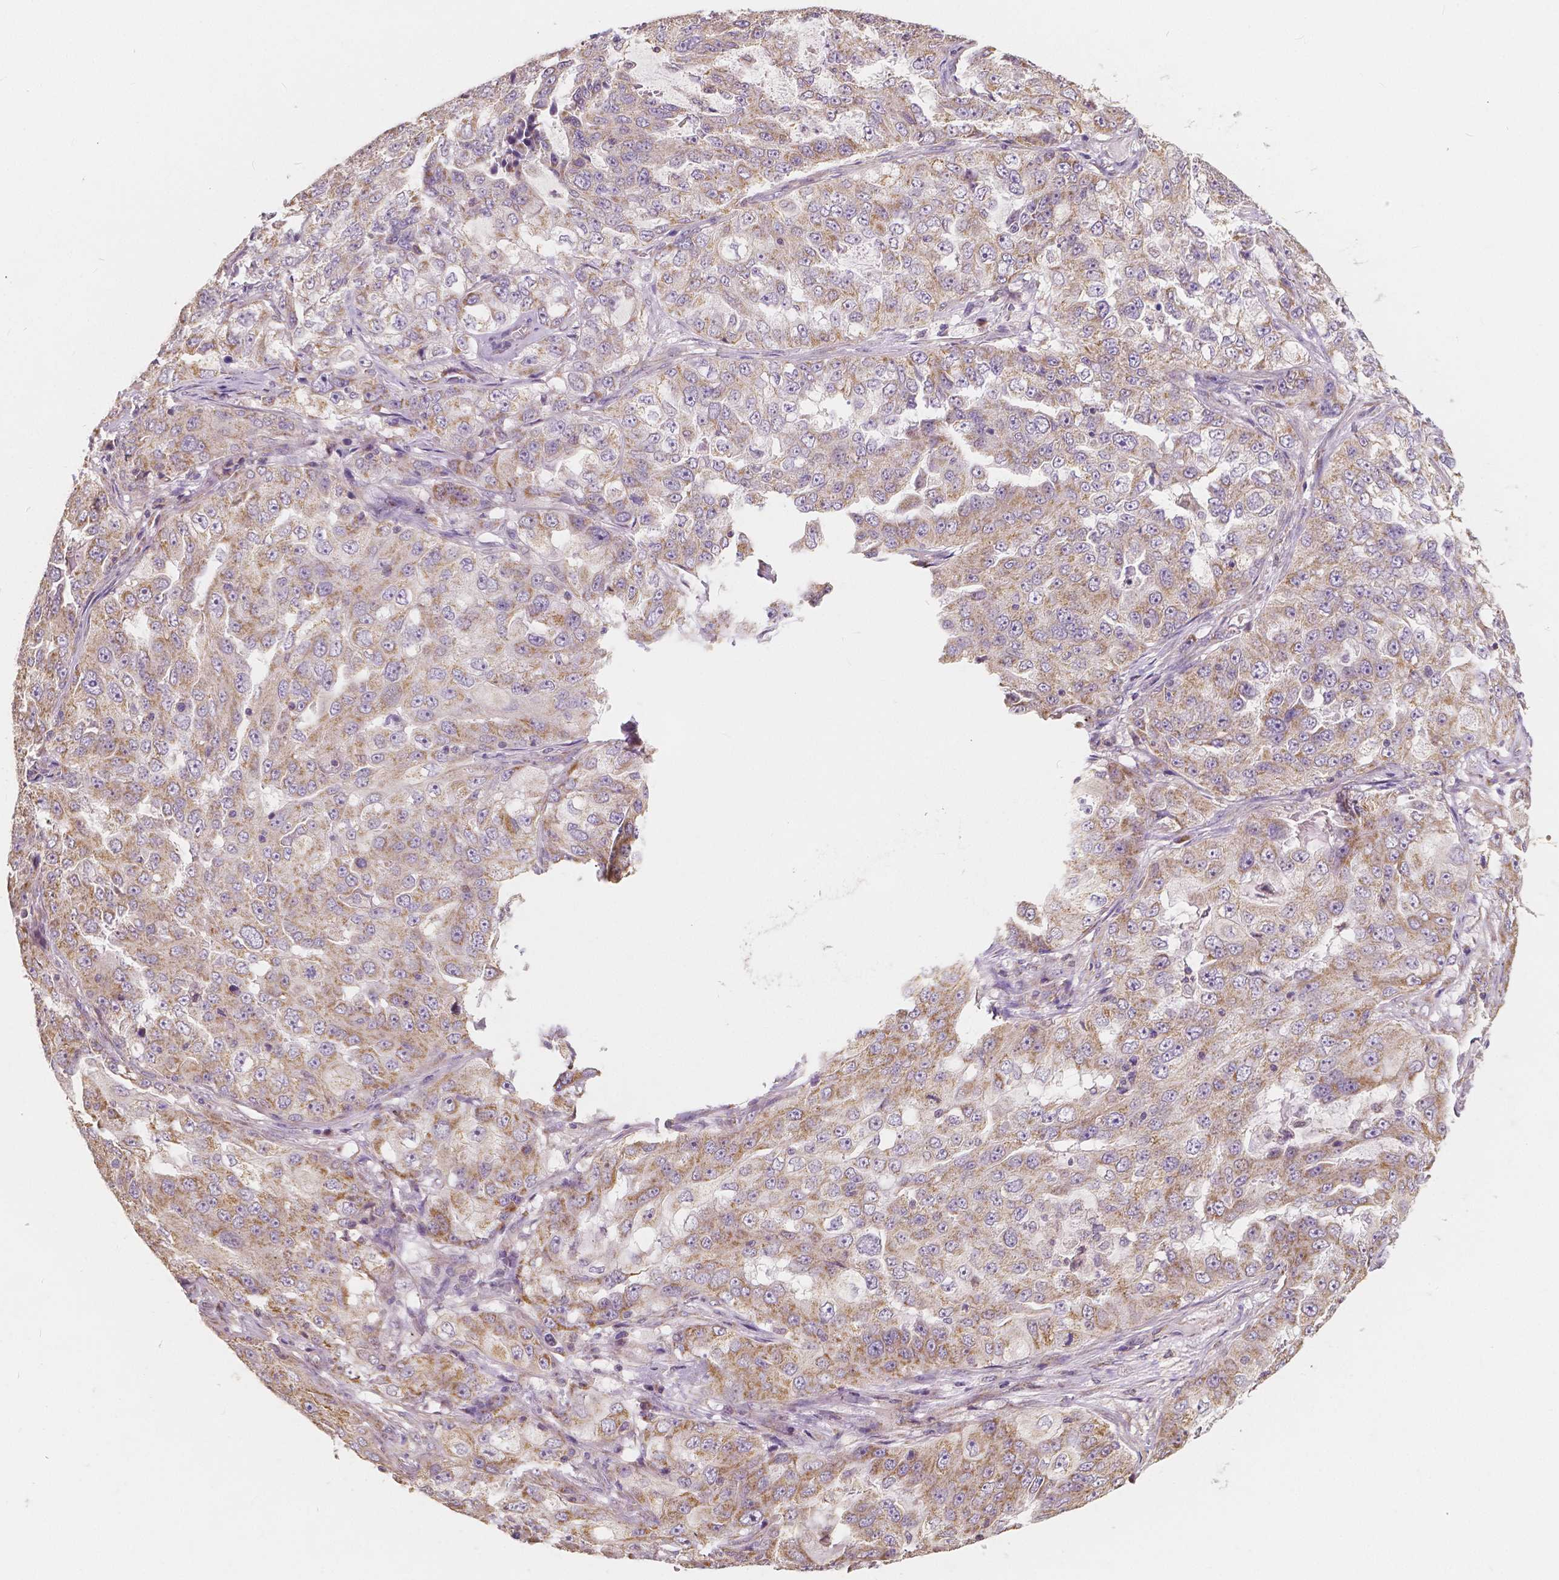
{"staining": {"intensity": "moderate", "quantity": "25%-75%", "location": "cytoplasmic/membranous"}, "tissue": "lung cancer", "cell_type": "Tumor cells", "image_type": "cancer", "snomed": [{"axis": "morphology", "description": "Adenocarcinoma, NOS"}, {"axis": "topography", "description": "Lung"}], "caption": "Immunohistochemistry (DAB (3,3'-diaminobenzidine)) staining of lung cancer (adenocarcinoma) displays moderate cytoplasmic/membranous protein expression in approximately 25%-75% of tumor cells. (DAB (3,3'-diaminobenzidine) IHC, brown staining for protein, blue staining for nuclei).", "gene": "PEX26", "patient": {"sex": "female", "age": 61}}